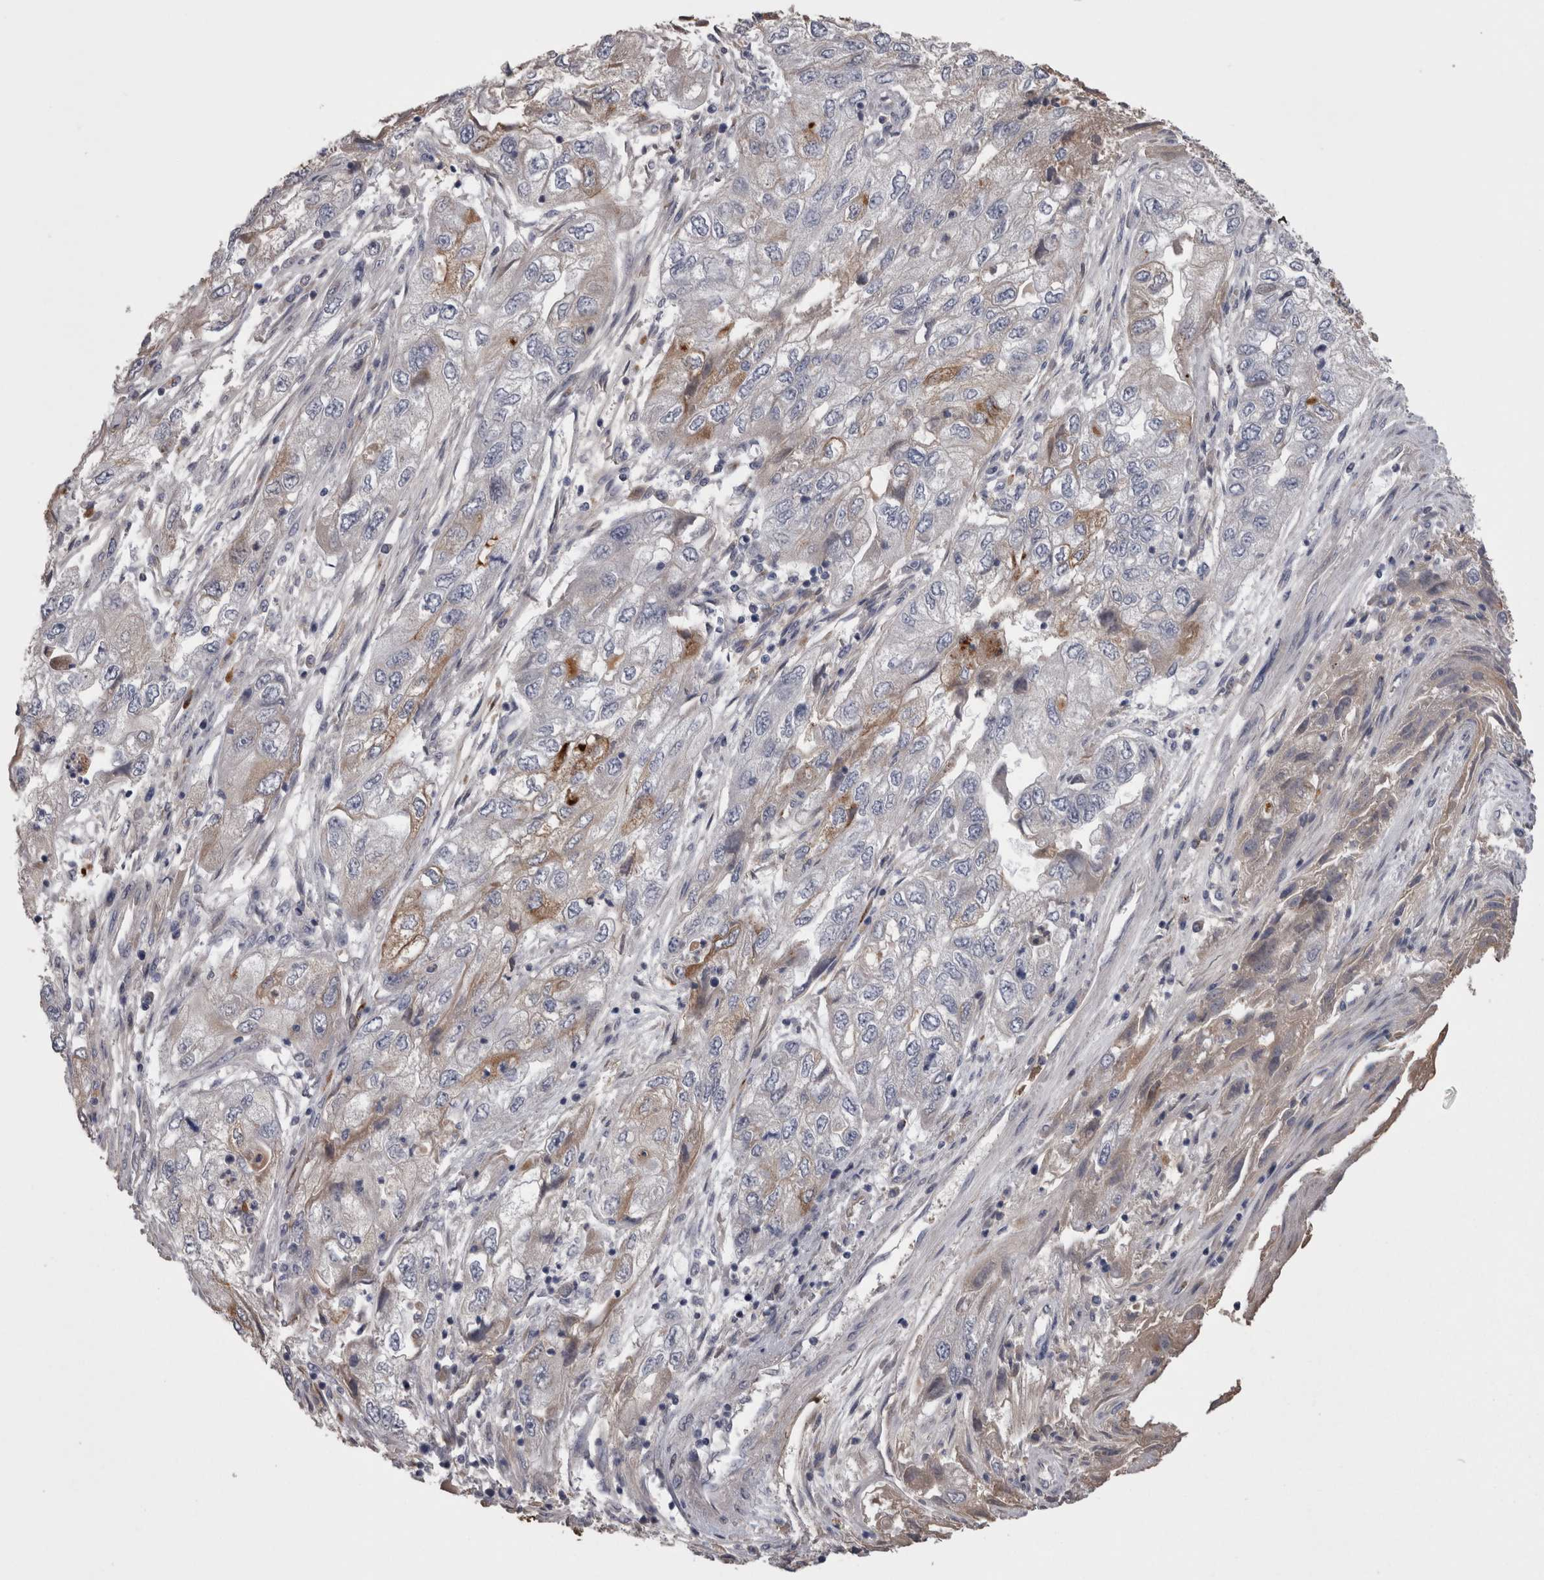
{"staining": {"intensity": "negative", "quantity": "none", "location": "none"}, "tissue": "endometrial cancer", "cell_type": "Tumor cells", "image_type": "cancer", "snomed": [{"axis": "morphology", "description": "Adenocarcinoma, NOS"}, {"axis": "topography", "description": "Endometrium"}], "caption": "Tumor cells show no significant protein staining in endometrial cancer. (DAB immunohistochemistry (IHC), high magnification).", "gene": "STC1", "patient": {"sex": "female", "age": 49}}